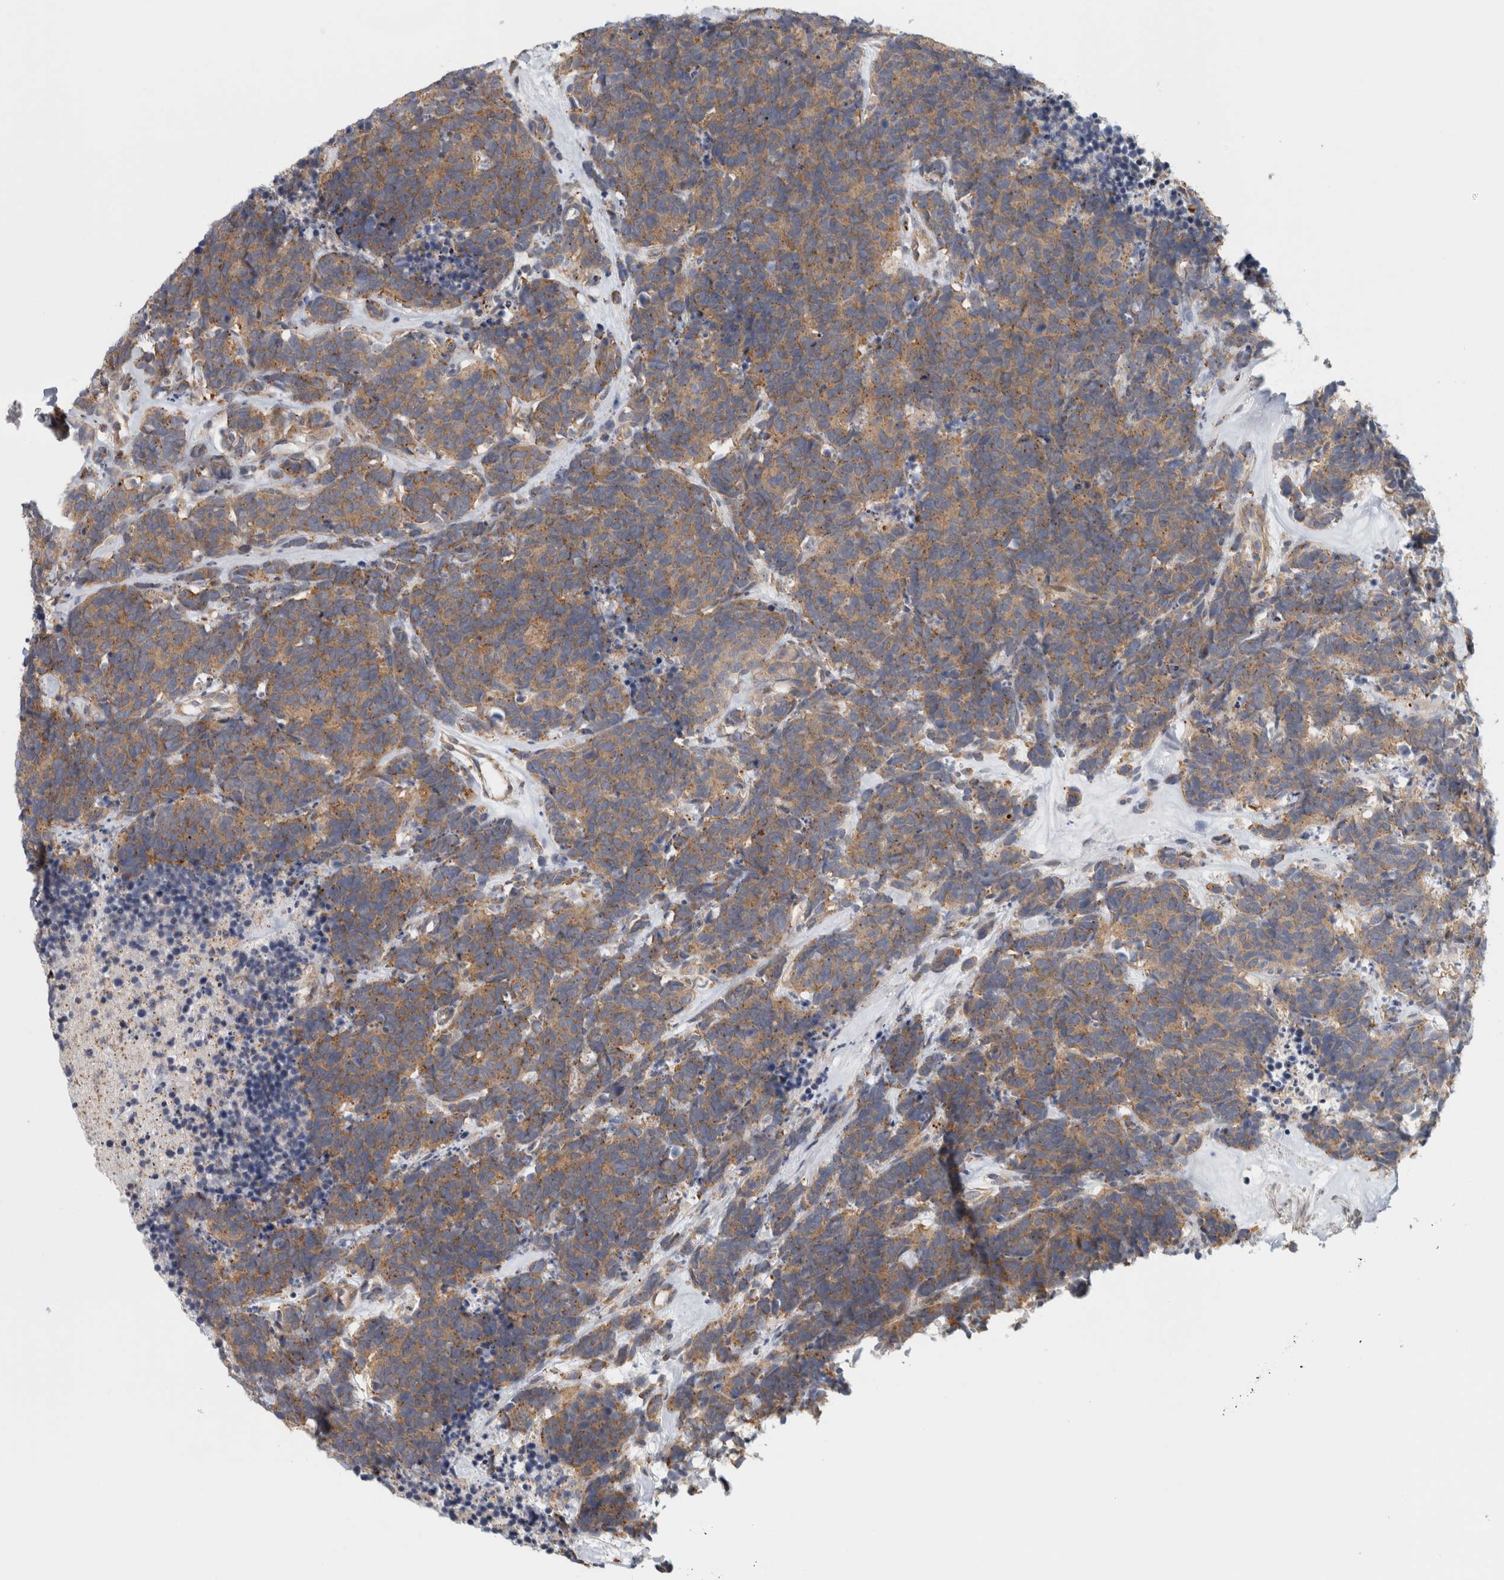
{"staining": {"intensity": "moderate", "quantity": ">75%", "location": "cytoplasmic/membranous"}, "tissue": "carcinoid", "cell_type": "Tumor cells", "image_type": "cancer", "snomed": [{"axis": "morphology", "description": "Carcinoma, NOS"}, {"axis": "morphology", "description": "Carcinoid, malignant, NOS"}, {"axis": "topography", "description": "Urinary bladder"}], "caption": "The histopathology image exhibits a brown stain indicating the presence of a protein in the cytoplasmic/membranous of tumor cells in carcinoid.", "gene": "ZNF804B", "patient": {"sex": "male", "age": 57}}